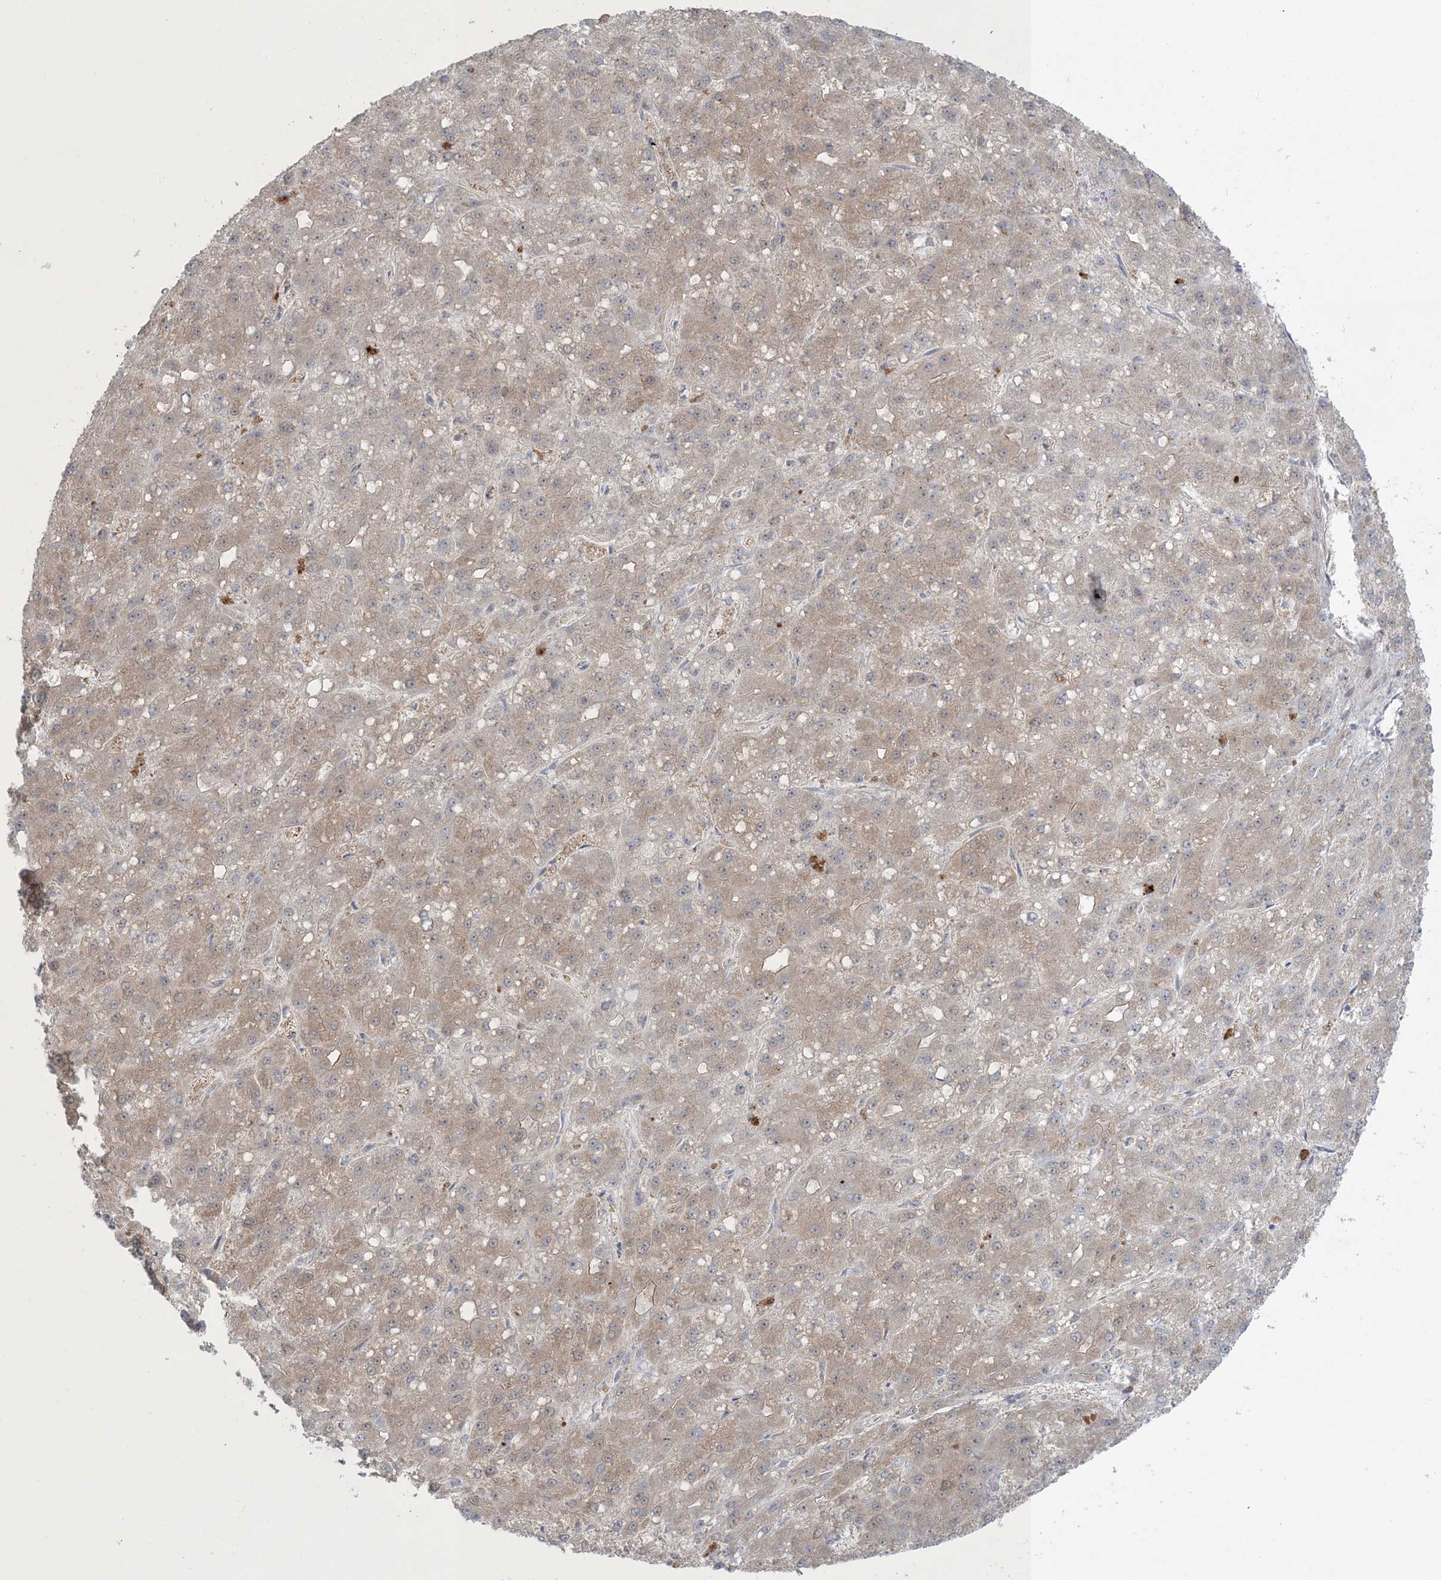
{"staining": {"intensity": "weak", "quantity": ">75%", "location": "cytoplasmic/membranous"}, "tissue": "liver cancer", "cell_type": "Tumor cells", "image_type": "cancer", "snomed": [{"axis": "morphology", "description": "Carcinoma, Hepatocellular, NOS"}, {"axis": "topography", "description": "Liver"}], "caption": "Liver hepatocellular carcinoma stained with a brown dye displays weak cytoplasmic/membranous positive expression in about >75% of tumor cells.", "gene": "NRBP2", "patient": {"sex": "male", "age": 67}}